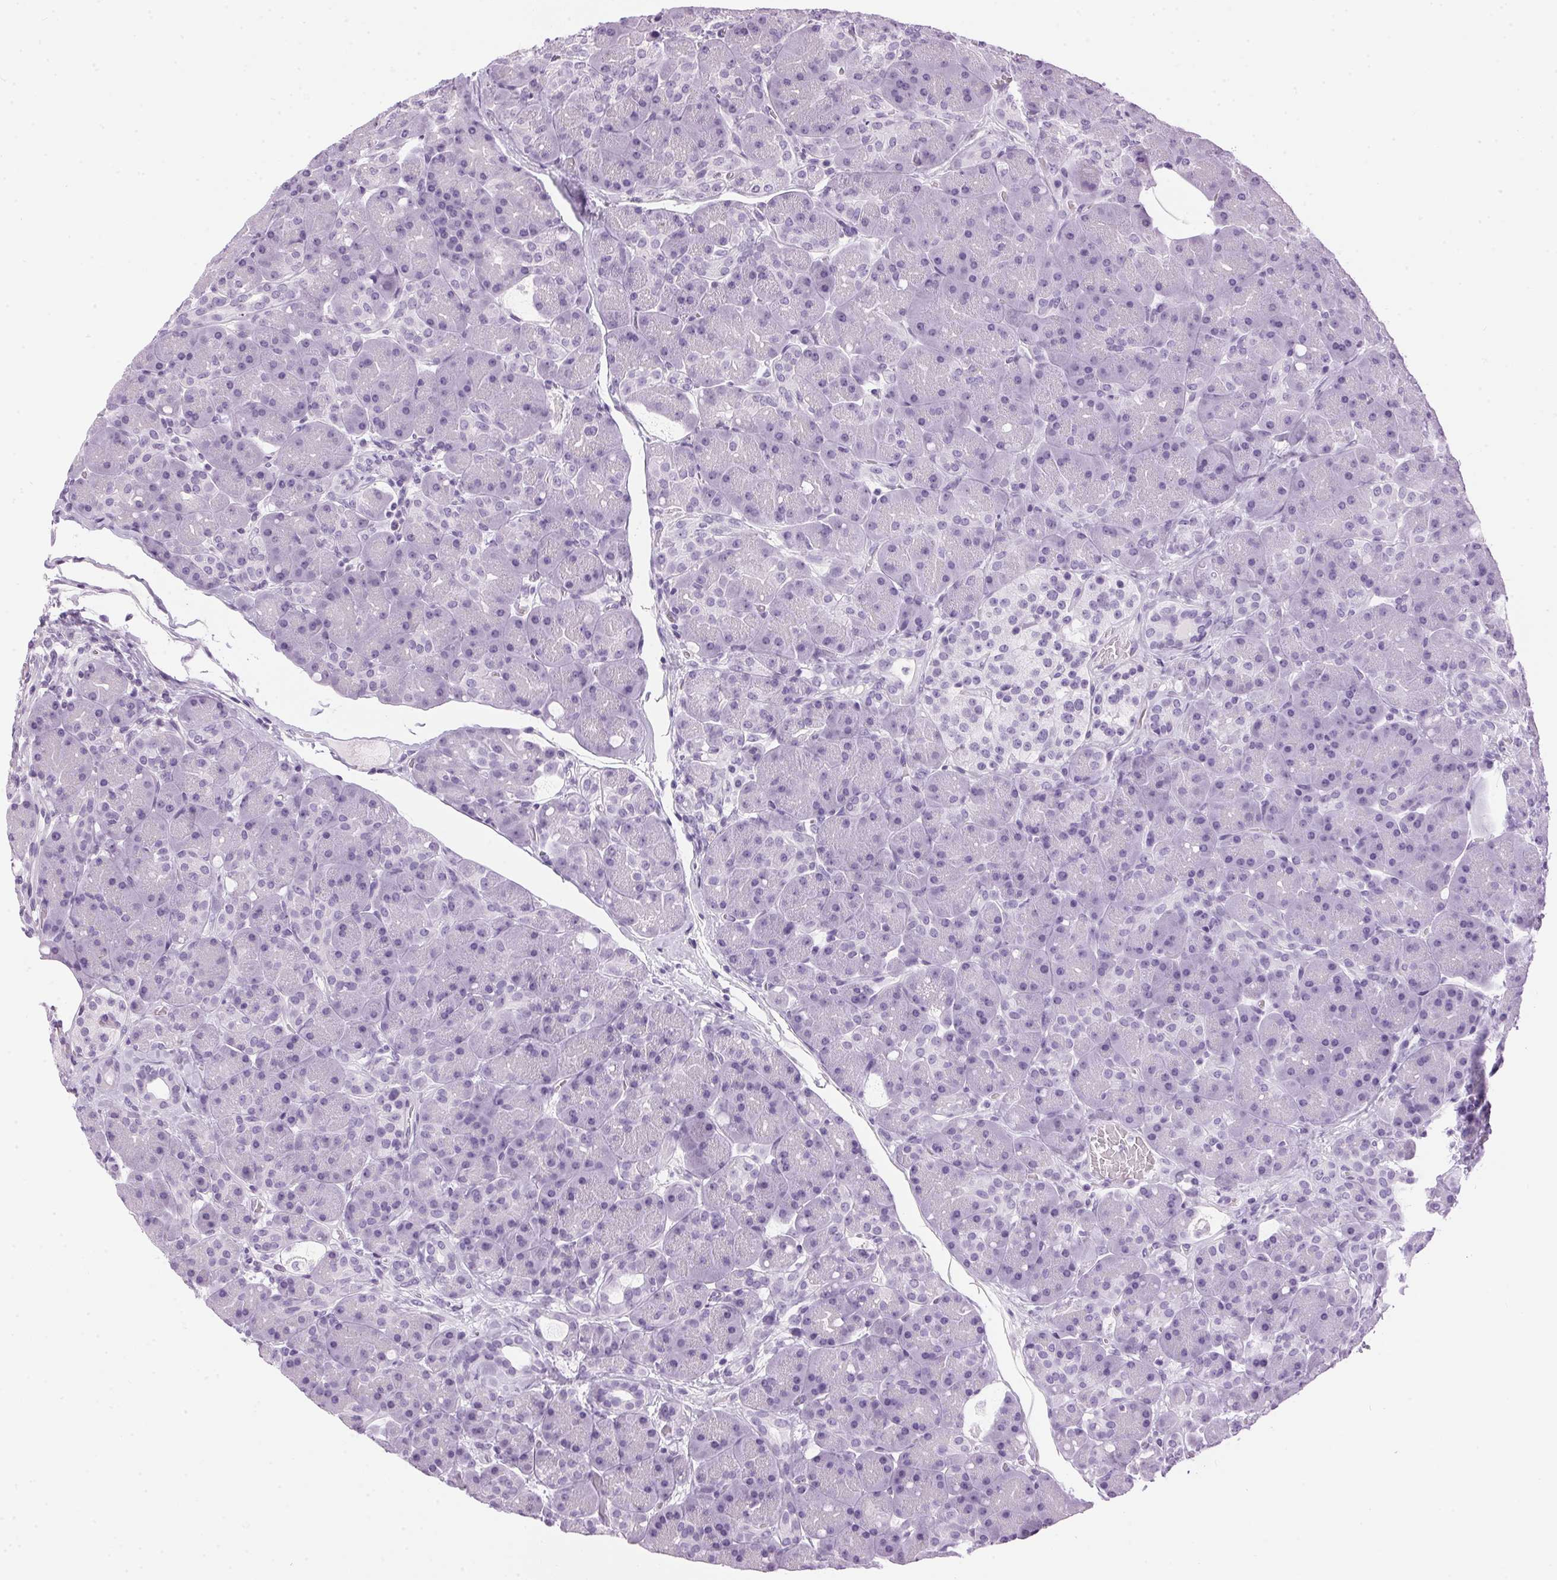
{"staining": {"intensity": "negative", "quantity": "none", "location": "none"}, "tissue": "pancreas", "cell_type": "Exocrine glandular cells", "image_type": "normal", "snomed": [{"axis": "morphology", "description": "Normal tissue, NOS"}, {"axis": "topography", "description": "Pancreas"}], "caption": "Immunohistochemical staining of normal human pancreas displays no significant expression in exocrine glandular cells.", "gene": "SP7", "patient": {"sex": "male", "age": 55}}